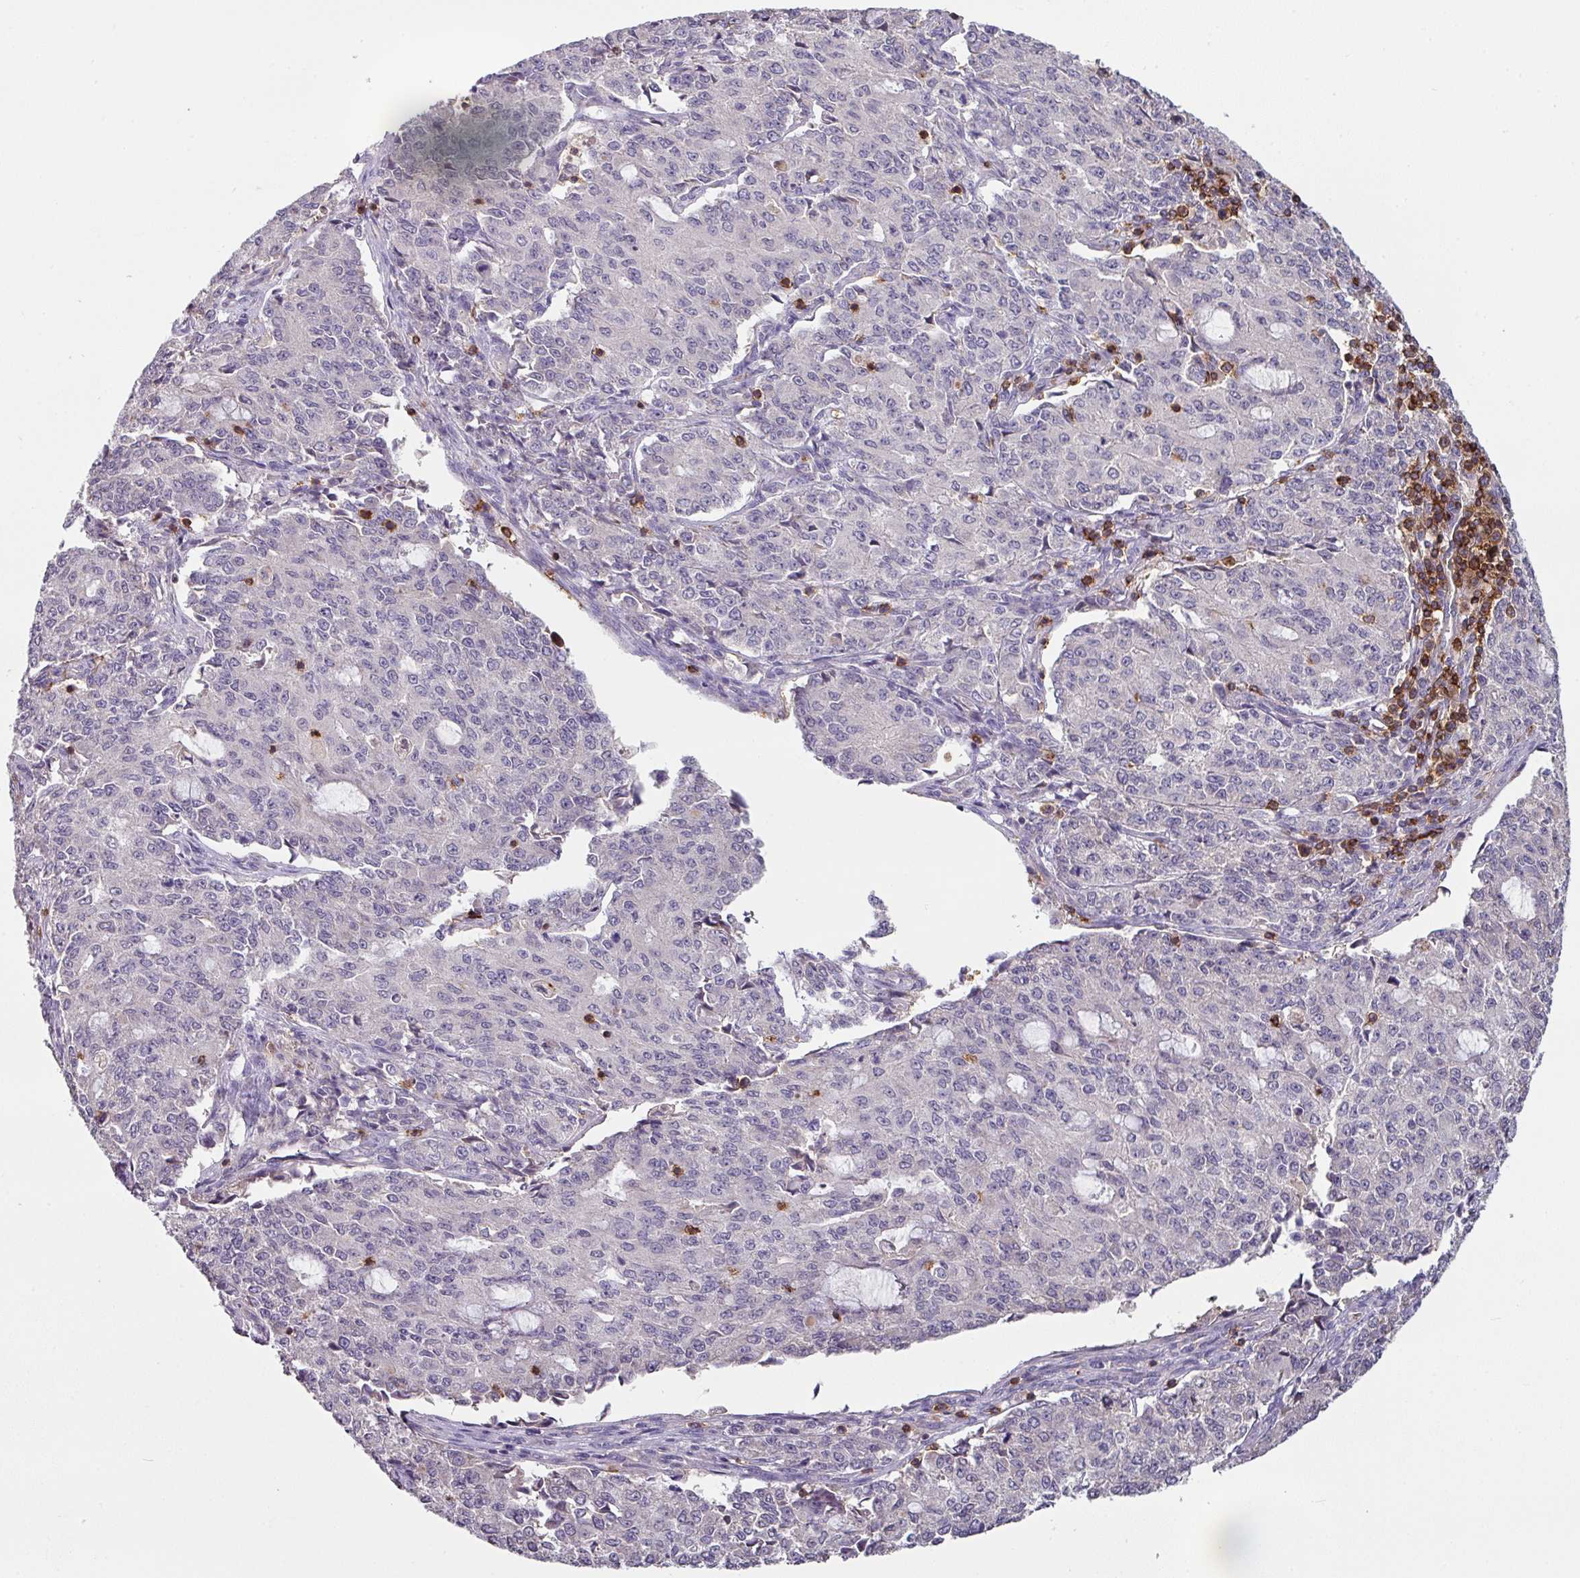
{"staining": {"intensity": "negative", "quantity": "none", "location": "none"}, "tissue": "endometrial cancer", "cell_type": "Tumor cells", "image_type": "cancer", "snomed": [{"axis": "morphology", "description": "Adenocarcinoma, NOS"}, {"axis": "topography", "description": "Endometrium"}], "caption": "The IHC histopathology image has no significant positivity in tumor cells of adenocarcinoma (endometrial) tissue. The staining is performed using DAB (3,3'-diaminobenzidine) brown chromogen with nuclei counter-stained in using hematoxylin.", "gene": "CD3G", "patient": {"sex": "female", "age": 50}}